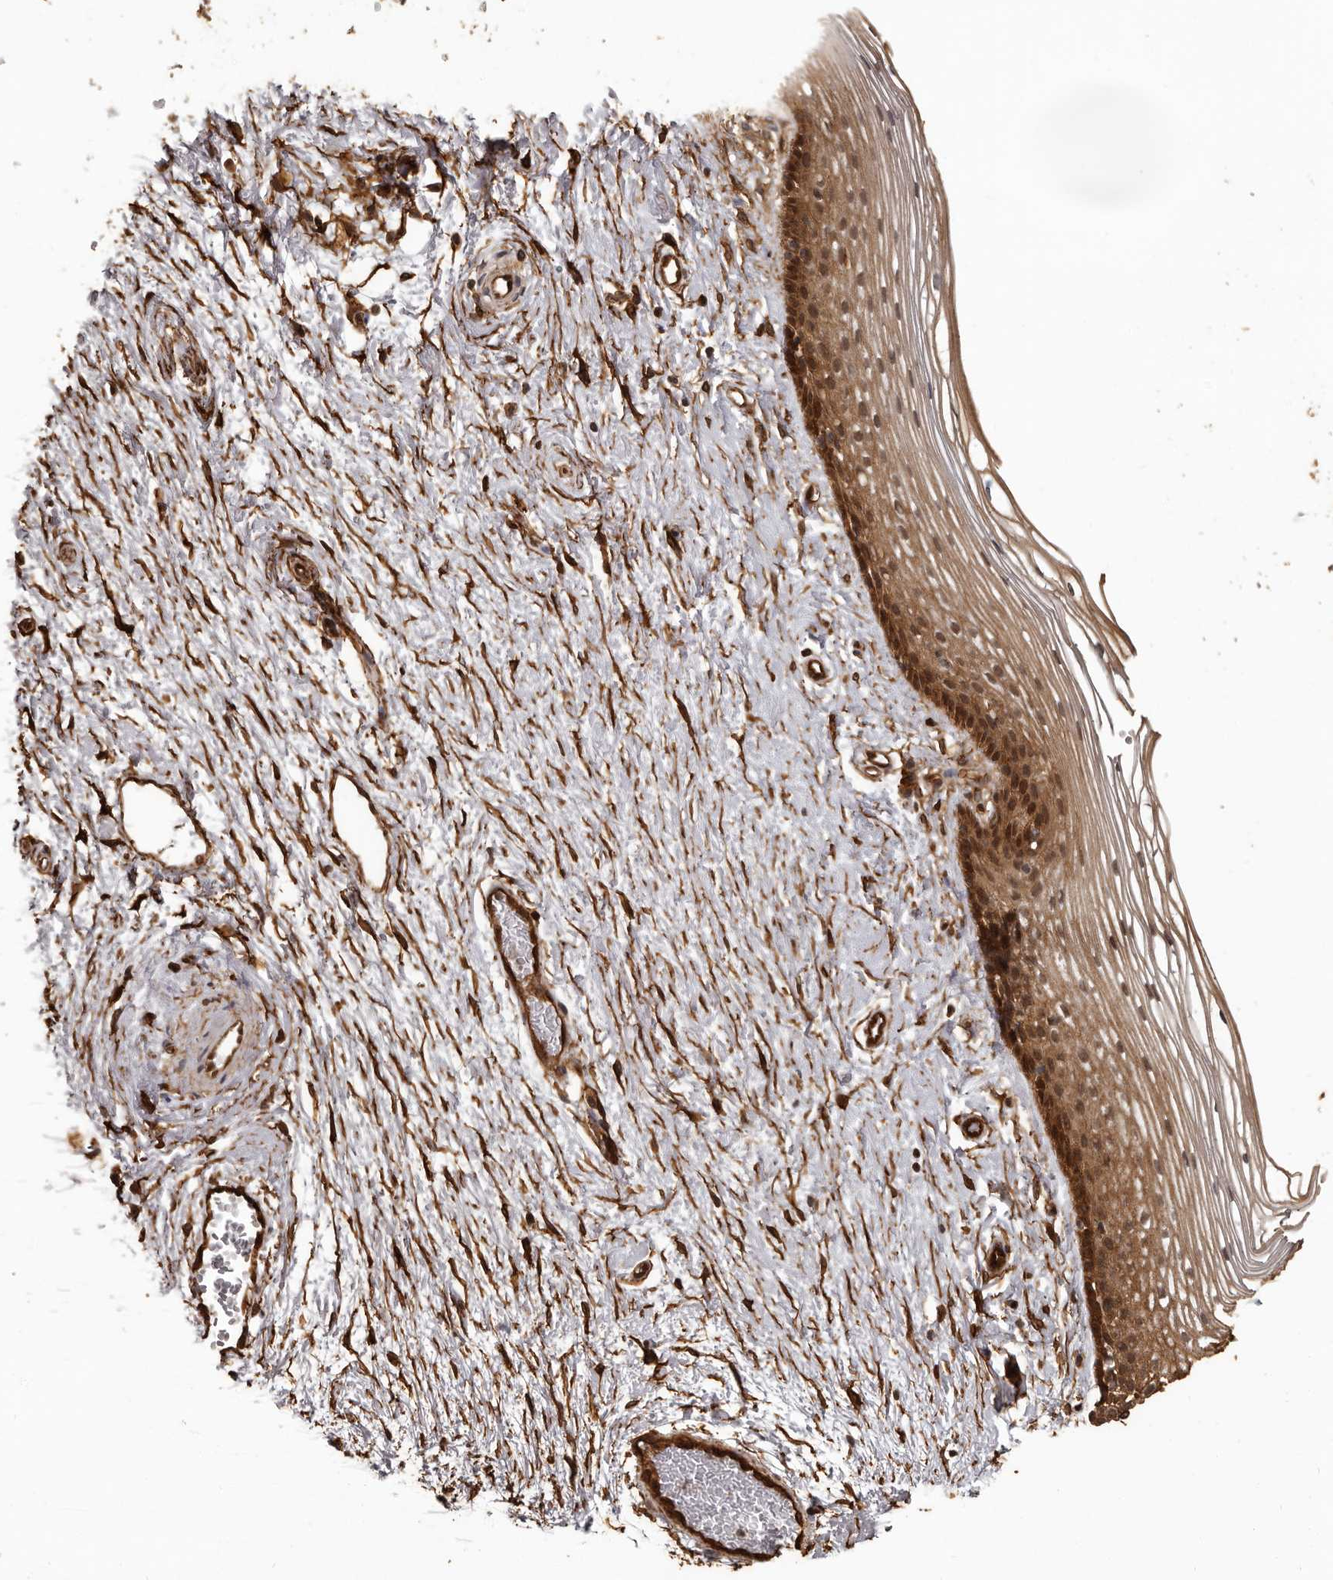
{"staining": {"intensity": "strong", "quantity": "25%-75%", "location": "cytoplasmic/membranous"}, "tissue": "vagina", "cell_type": "Squamous epithelial cells", "image_type": "normal", "snomed": [{"axis": "morphology", "description": "Normal tissue, NOS"}, {"axis": "topography", "description": "Vagina"}], "caption": "Vagina stained with a brown dye exhibits strong cytoplasmic/membranous positive expression in about 25%-75% of squamous epithelial cells.", "gene": "SLITRK6", "patient": {"sex": "female", "age": 46}}